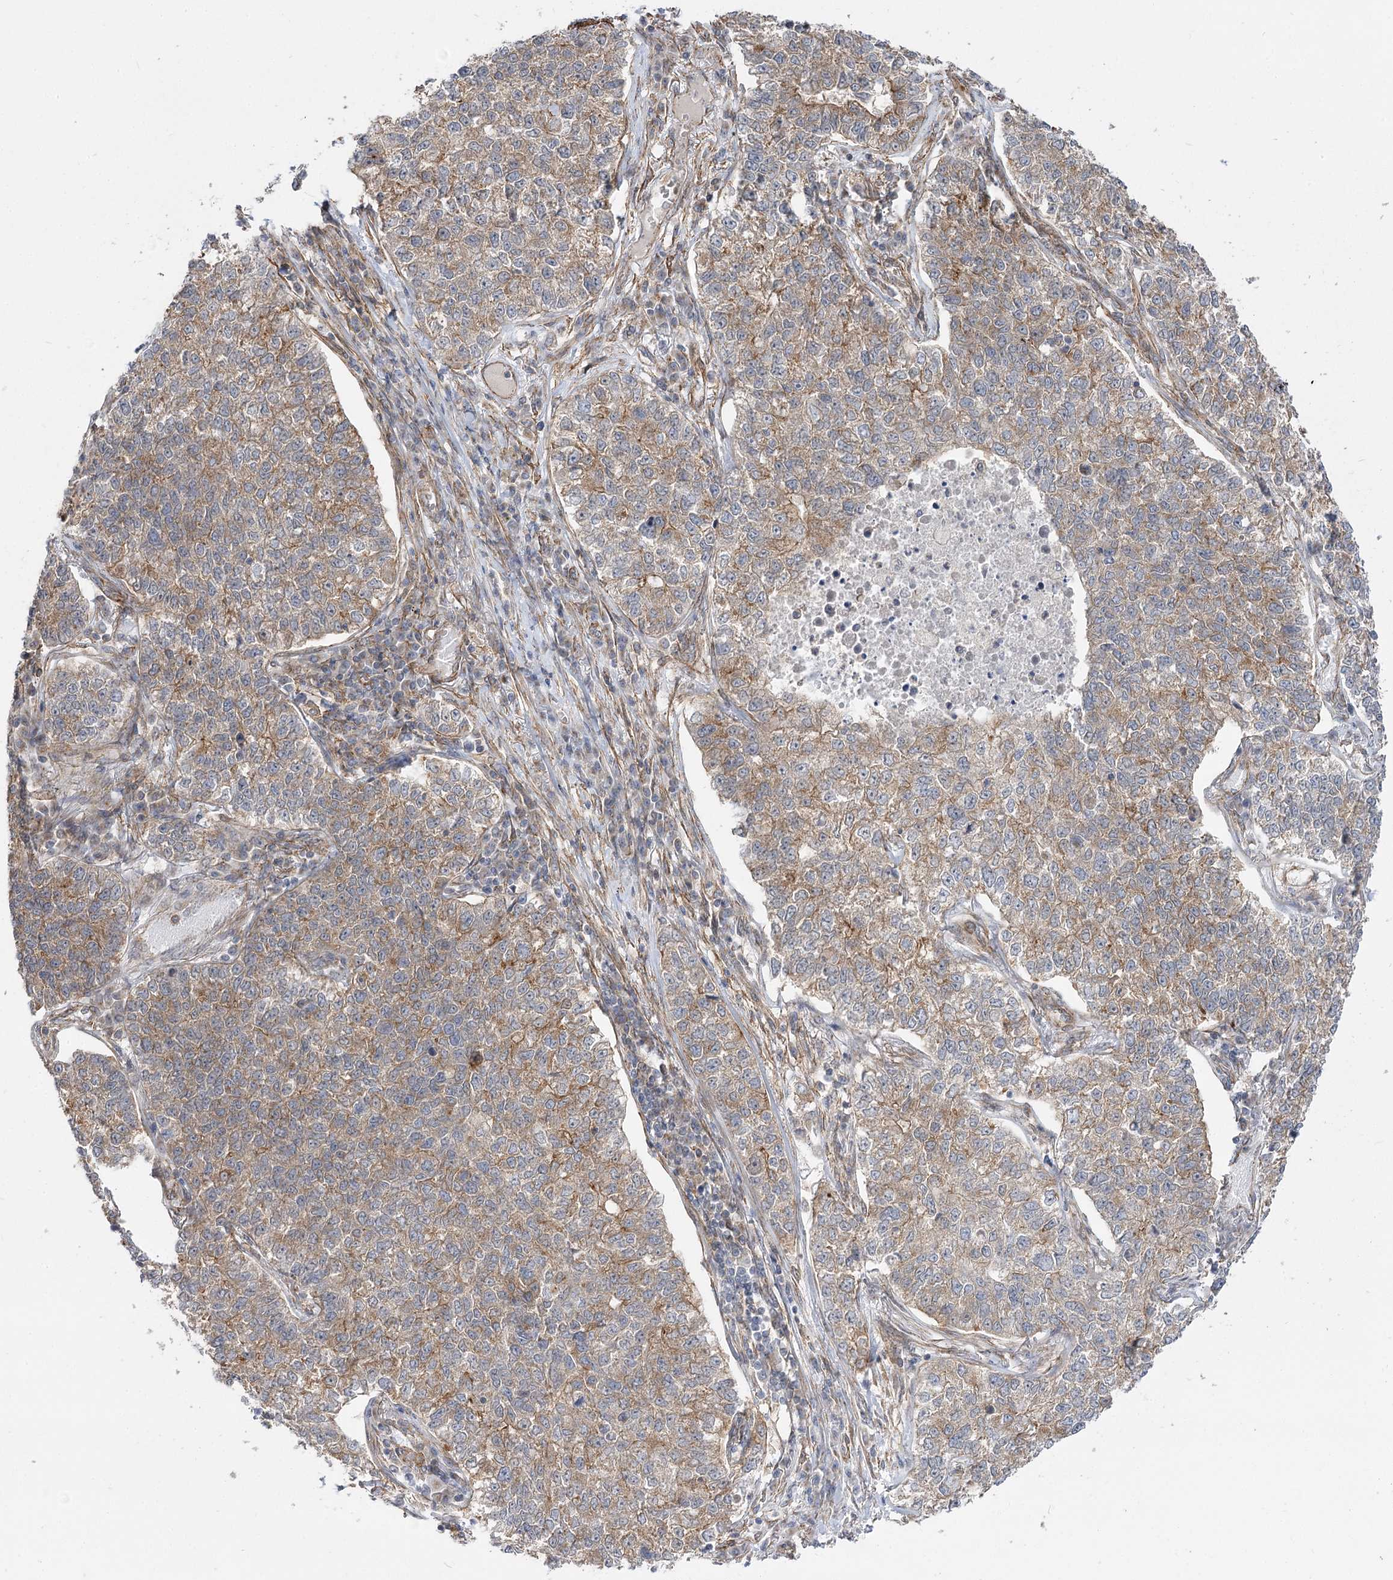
{"staining": {"intensity": "weak", "quantity": ">75%", "location": "cytoplasmic/membranous"}, "tissue": "lung cancer", "cell_type": "Tumor cells", "image_type": "cancer", "snomed": [{"axis": "morphology", "description": "Adenocarcinoma, NOS"}, {"axis": "topography", "description": "Lung"}], "caption": "An immunohistochemistry (IHC) histopathology image of tumor tissue is shown. Protein staining in brown highlights weak cytoplasmic/membranous positivity in lung cancer within tumor cells.", "gene": "SH3BP5L", "patient": {"sex": "male", "age": 49}}